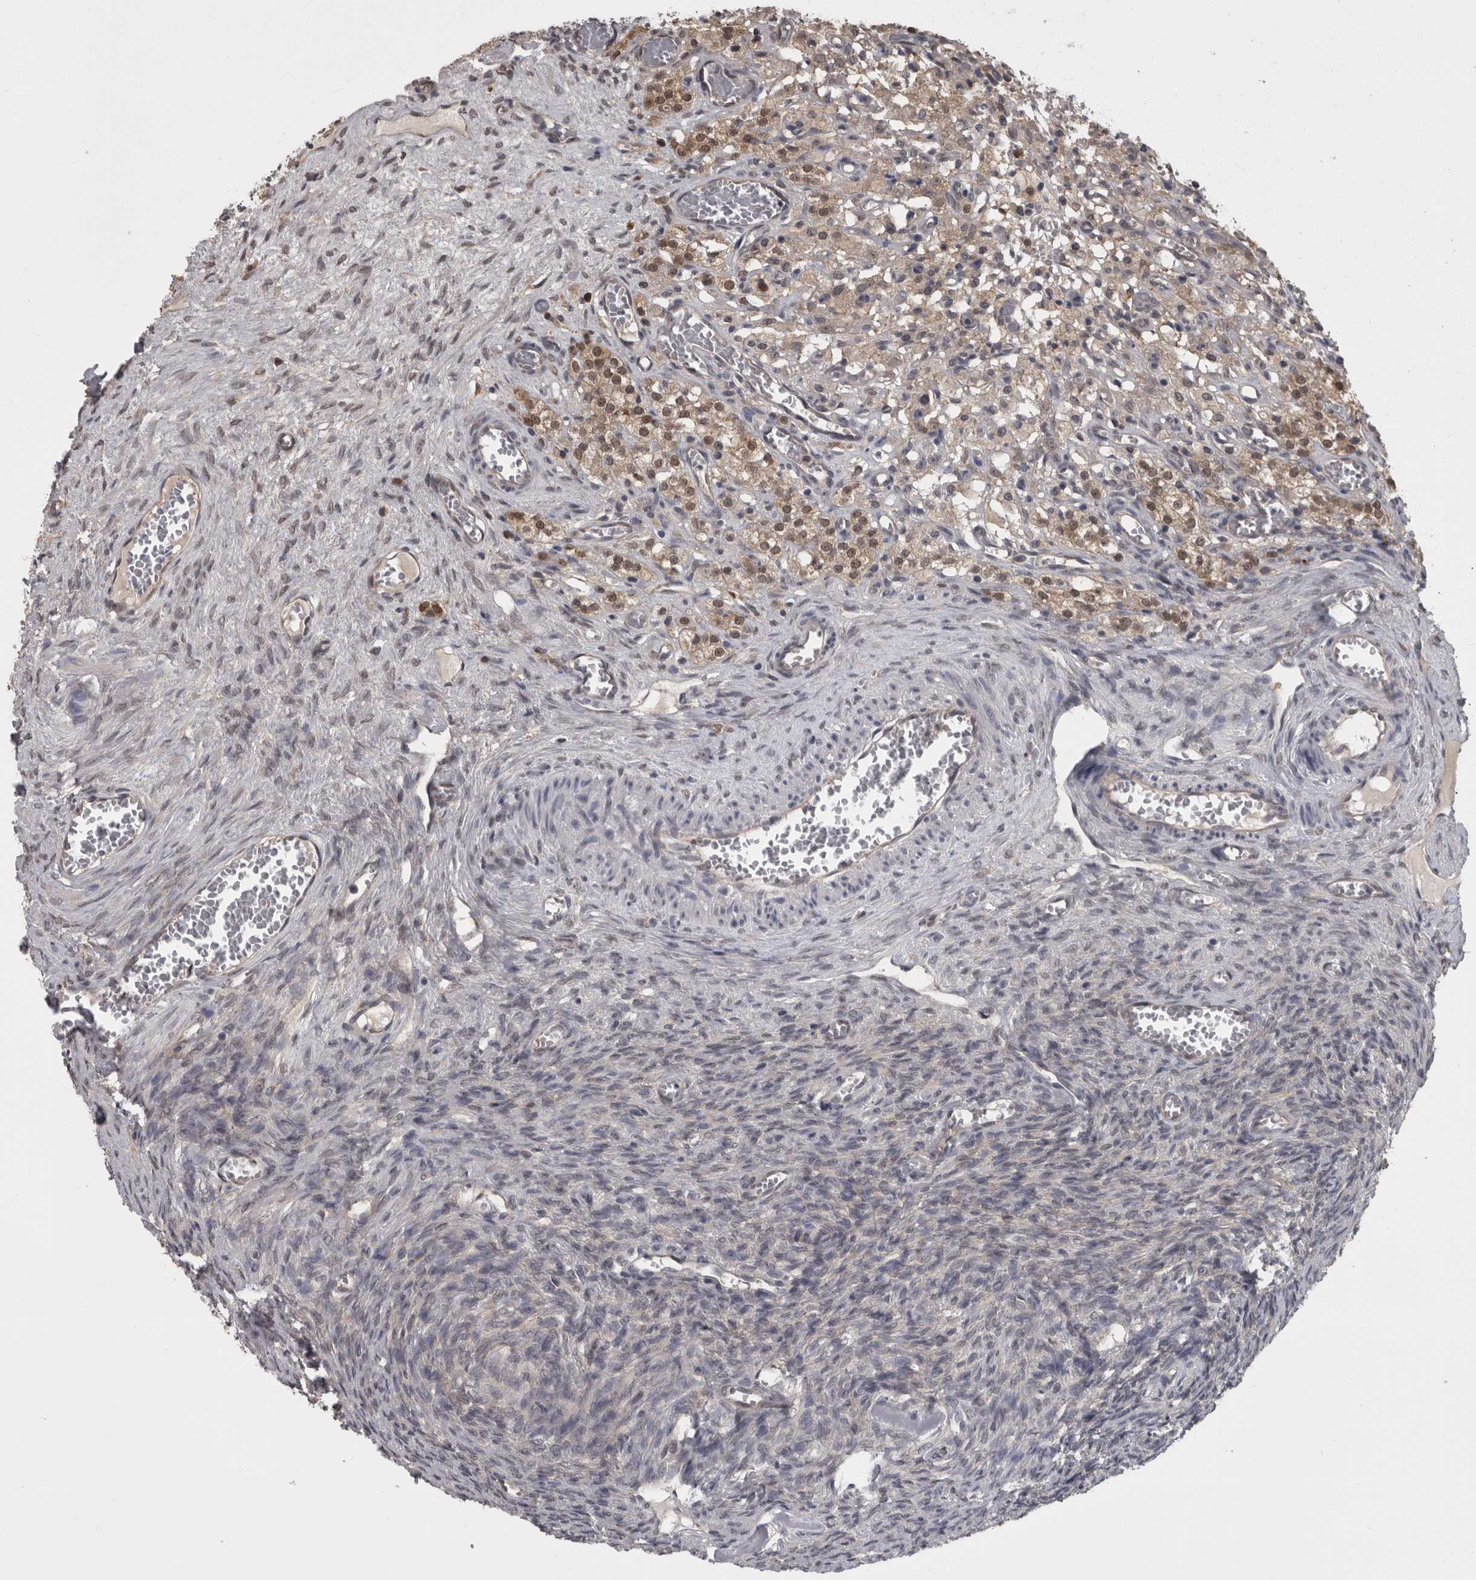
{"staining": {"intensity": "moderate", "quantity": ">75%", "location": "cytoplasmic/membranous"}, "tissue": "ovary", "cell_type": "Follicle cells", "image_type": "normal", "snomed": [{"axis": "morphology", "description": "Normal tissue, NOS"}, {"axis": "topography", "description": "Ovary"}], "caption": "Protein analysis of unremarkable ovary reveals moderate cytoplasmic/membranous staining in about >75% of follicle cells.", "gene": "APRT", "patient": {"sex": "female", "age": 27}}